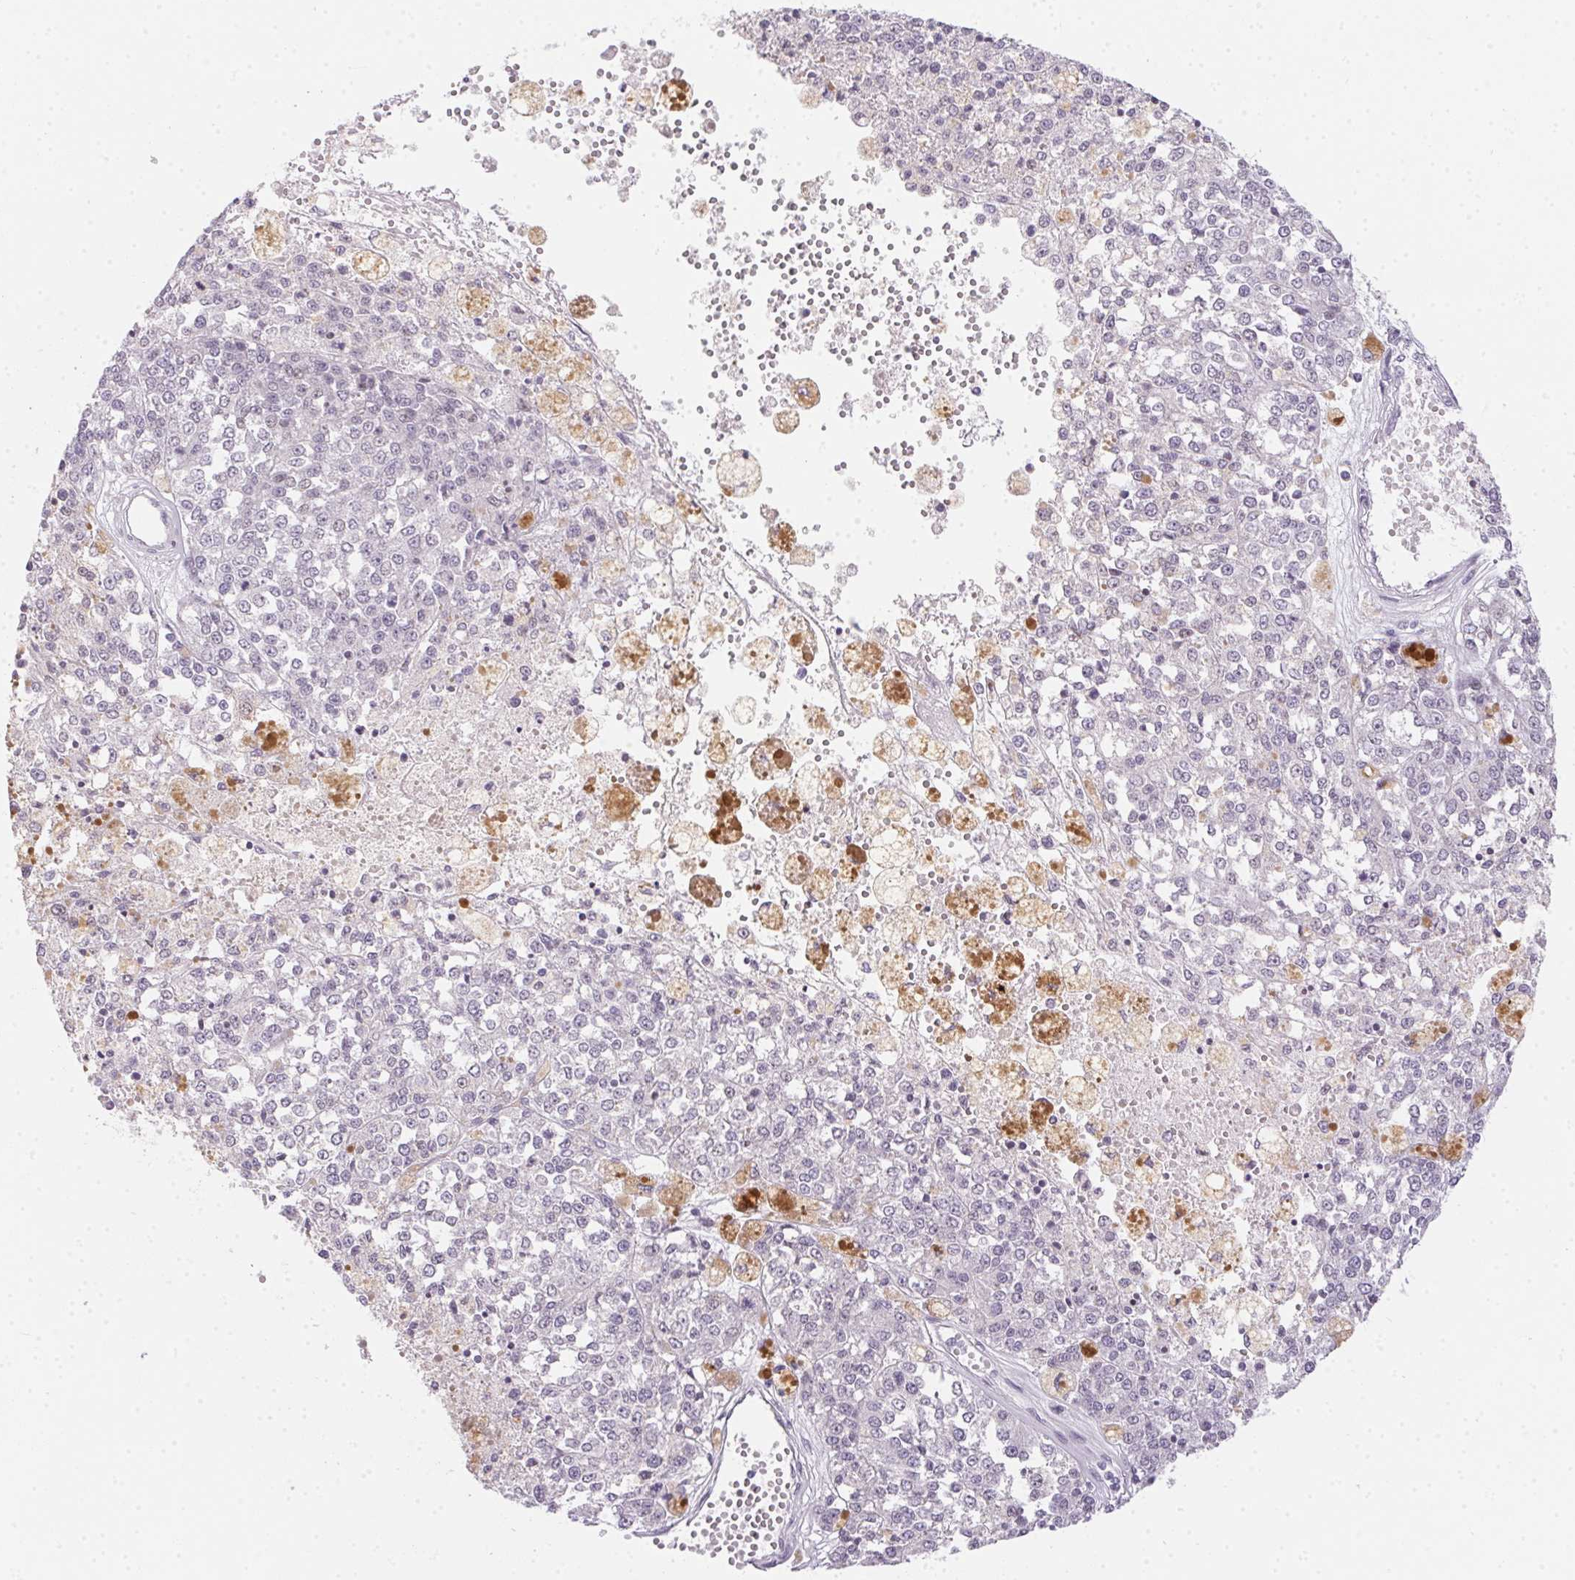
{"staining": {"intensity": "negative", "quantity": "none", "location": "none"}, "tissue": "melanoma", "cell_type": "Tumor cells", "image_type": "cancer", "snomed": [{"axis": "morphology", "description": "Malignant melanoma, Metastatic site"}, {"axis": "topography", "description": "Lymph node"}], "caption": "Immunohistochemical staining of human malignant melanoma (metastatic site) exhibits no significant expression in tumor cells.", "gene": "MORC1", "patient": {"sex": "female", "age": 64}}